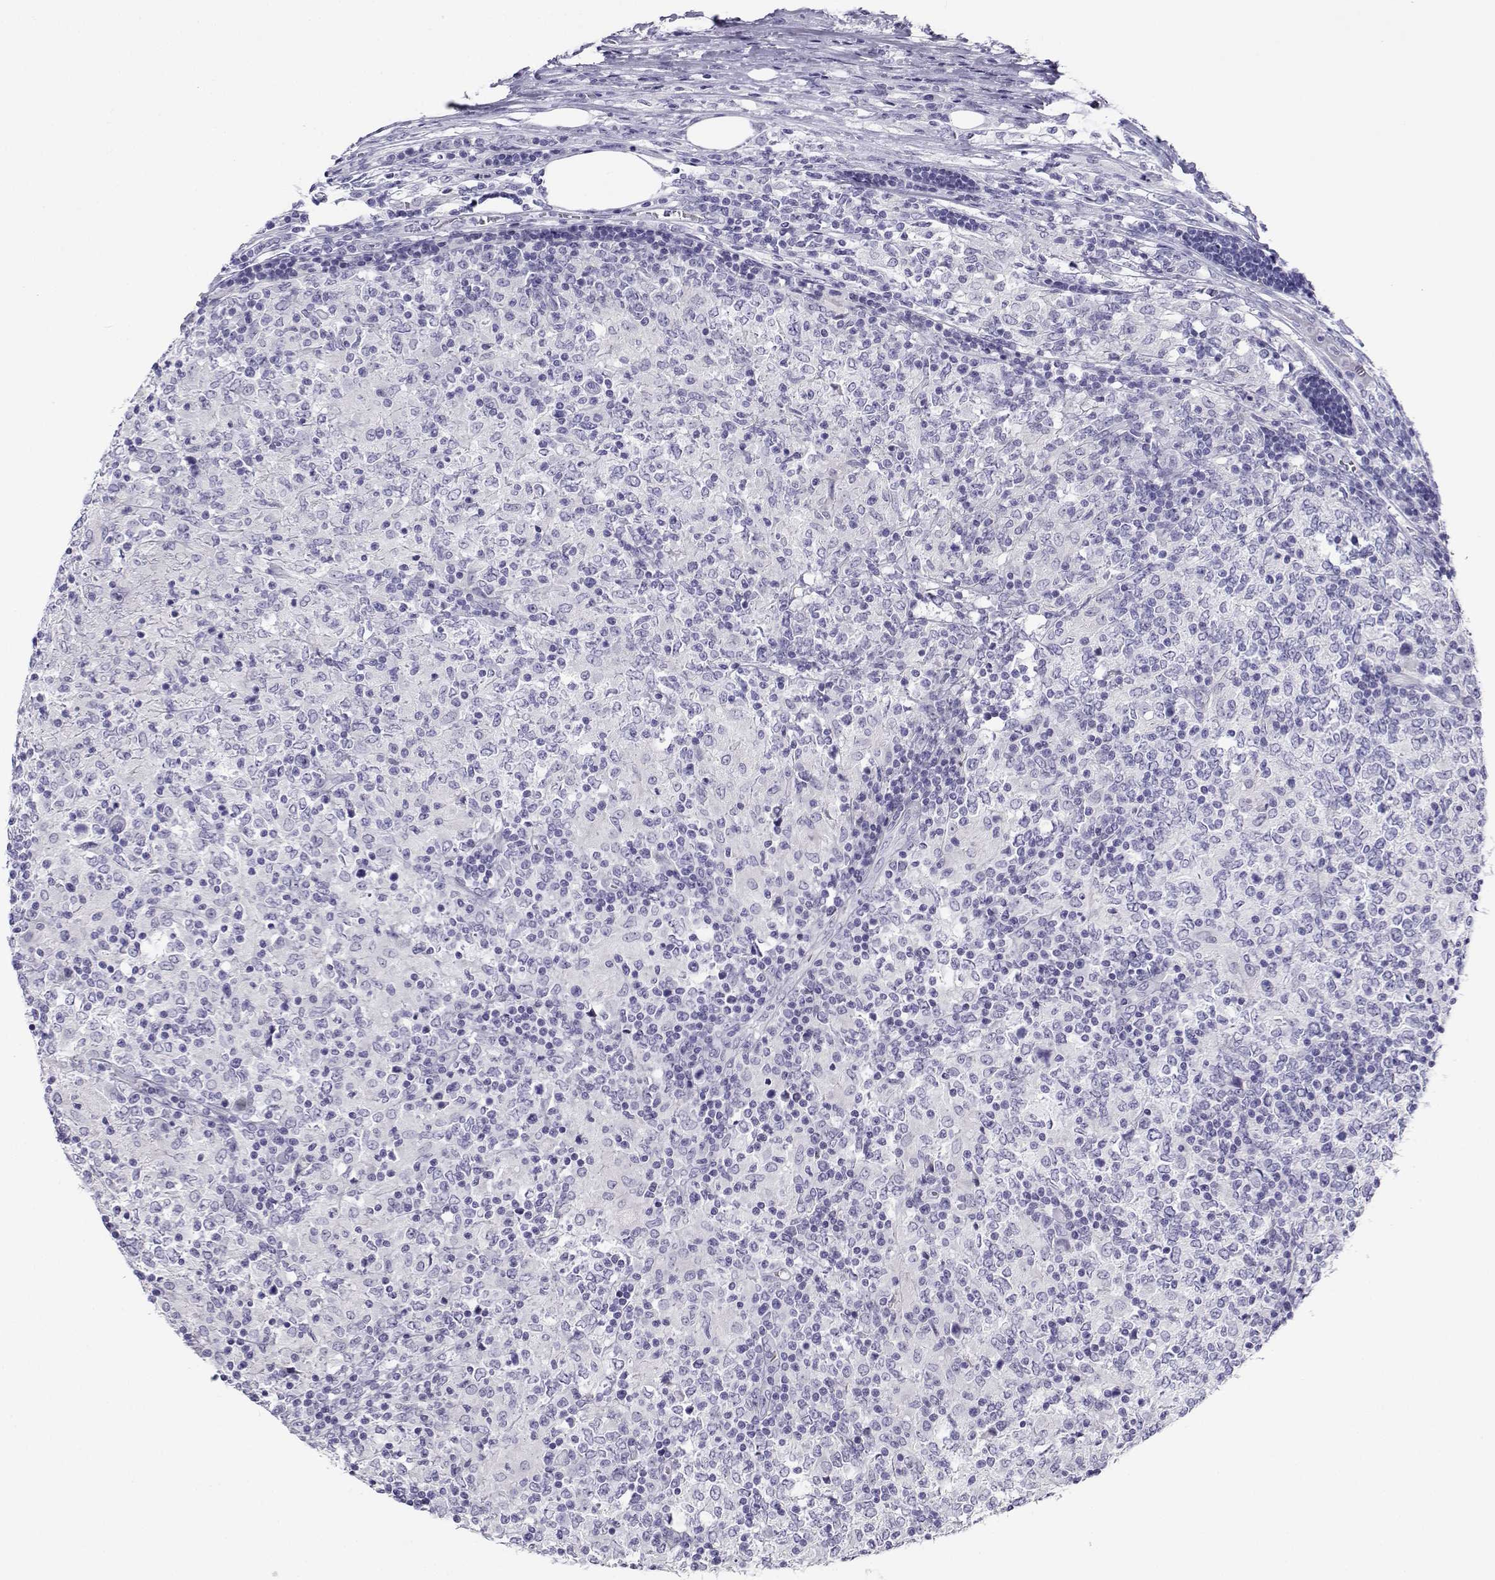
{"staining": {"intensity": "negative", "quantity": "none", "location": "none"}, "tissue": "lymphoma", "cell_type": "Tumor cells", "image_type": "cancer", "snomed": [{"axis": "morphology", "description": "Malignant lymphoma, non-Hodgkin's type, High grade"}, {"axis": "topography", "description": "Lymph node"}], "caption": "Immunohistochemical staining of human lymphoma displays no significant expression in tumor cells.", "gene": "CABS1", "patient": {"sex": "female", "age": 84}}